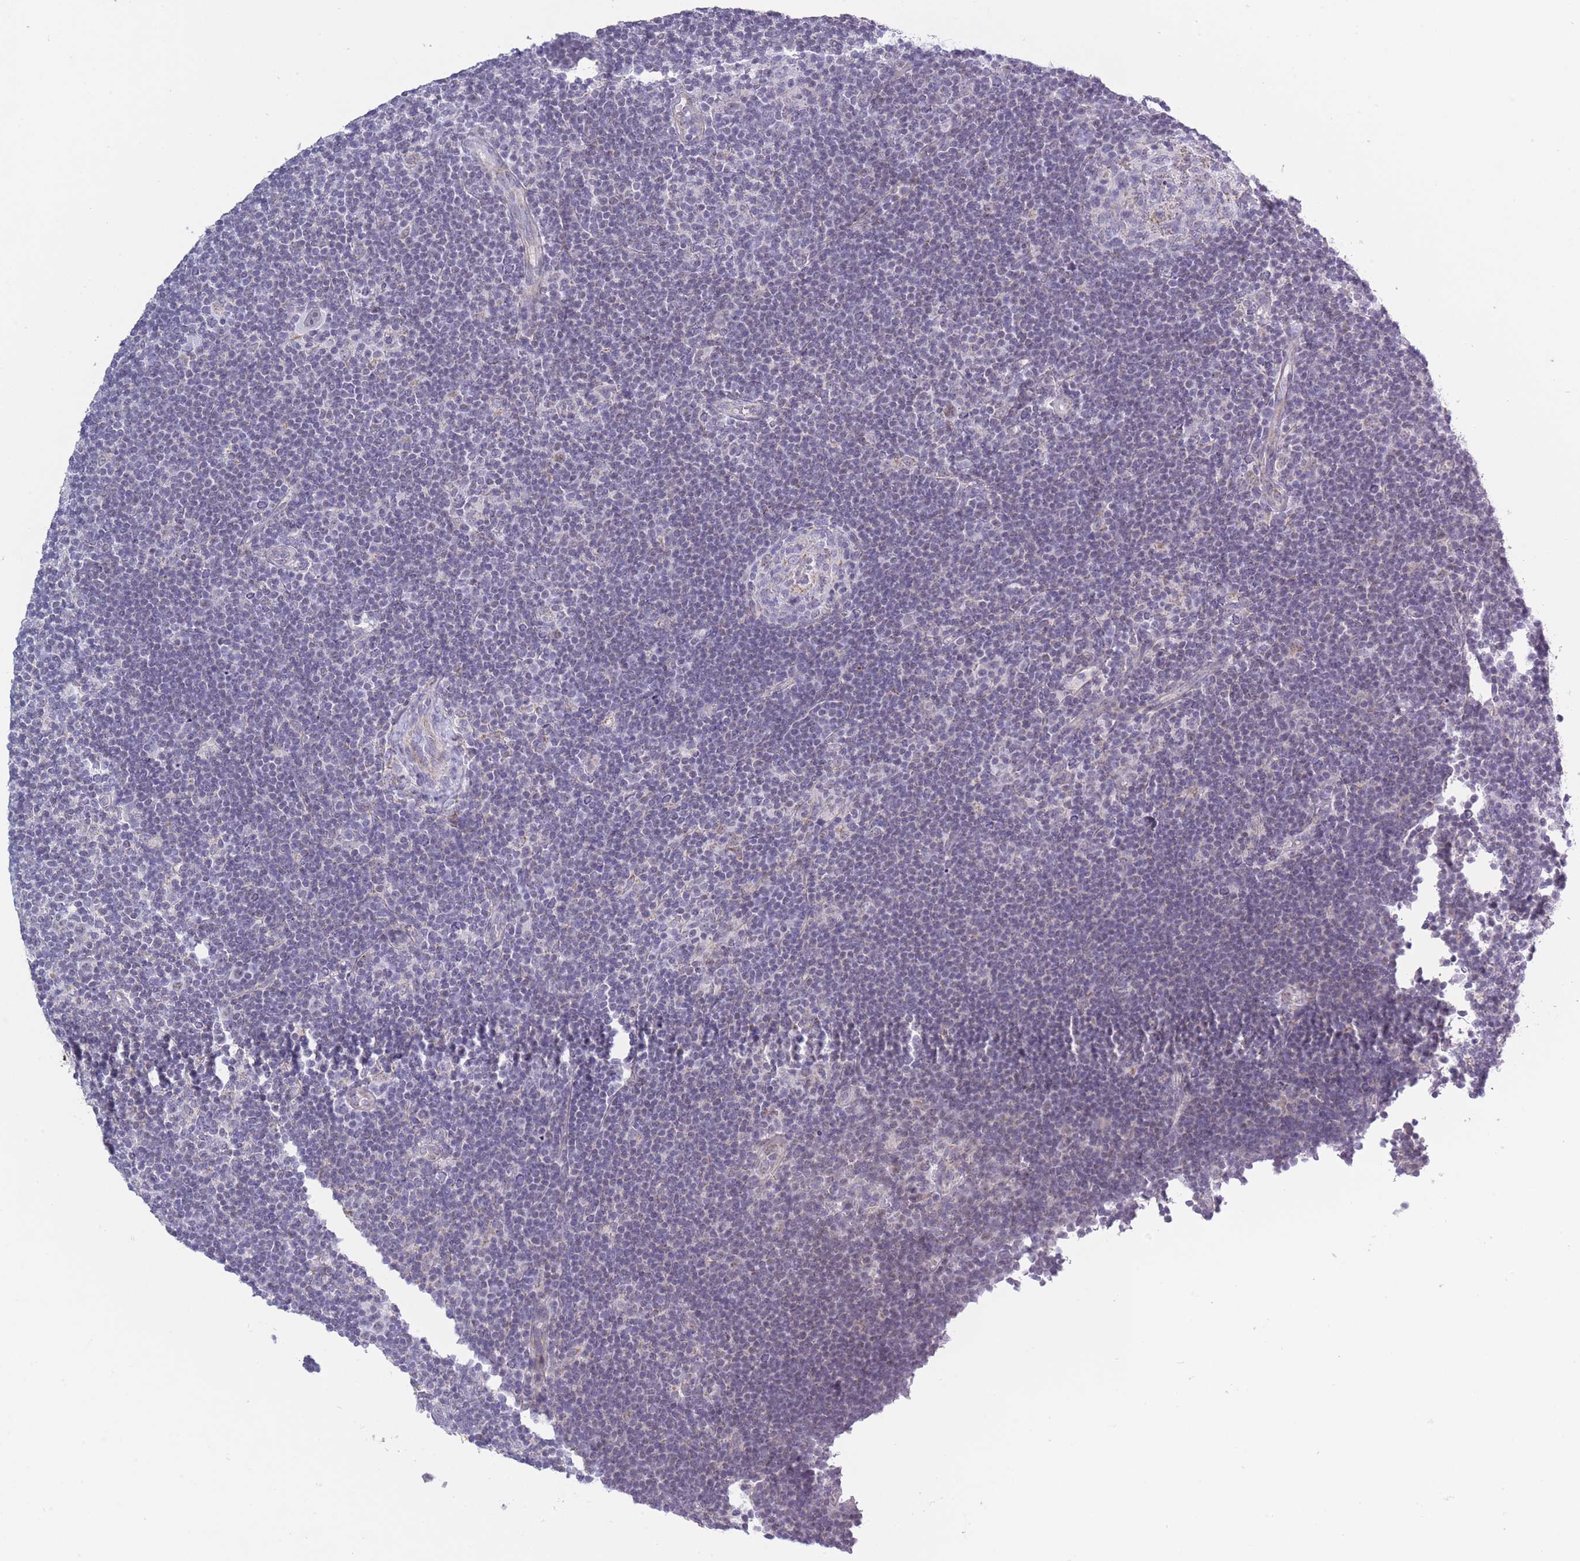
{"staining": {"intensity": "negative", "quantity": "none", "location": "none"}, "tissue": "lymphoma", "cell_type": "Tumor cells", "image_type": "cancer", "snomed": [{"axis": "morphology", "description": "Hodgkin's disease, NOS"}, {"axis": "topography", "description": "Lymph node"}], "caption": "The image demonstrates no staining of tumor cells in lymphoma.", "gene": "ZBTB24", "patient": {"sex": "female", "age": 57}}